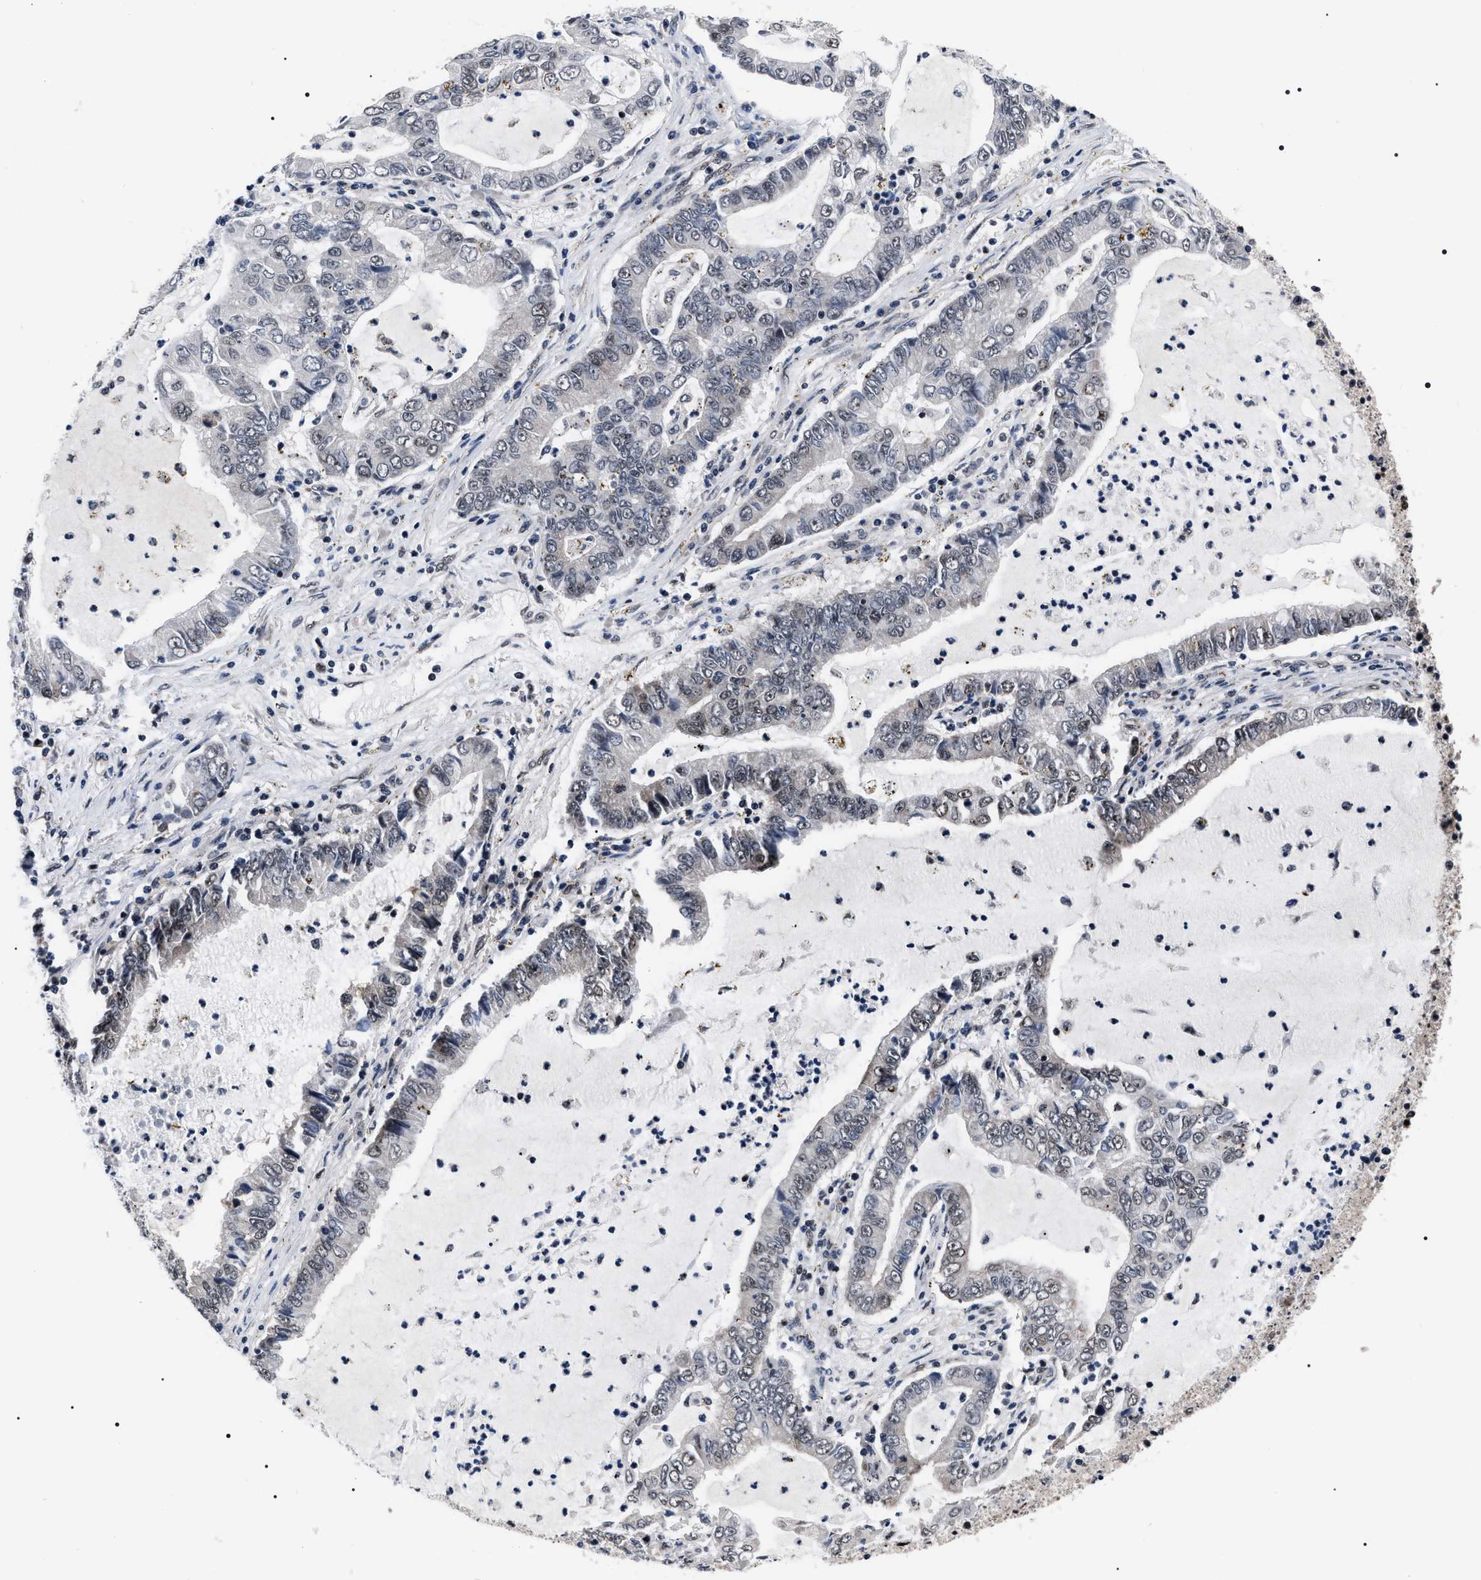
{"staining": {"intensity": "weak", "quantity": "<25%", "location": "cytoplasmic/membranous"}, "tissue": "lung cancer", "cell_type": "Tumor cells", "image_type": "cancer", "snomed": [{"axis": "morphology", "description": "Adenocarcinoma, NOS"}, {"axis": "topography", "description": "Lung"}], "caption": "This image is of lung cancer stained with immunohistochemistry to label a protein in brown with the nuclei are counter-stained blue. There is no positivity in tumor cells.", "gene": "CSNK2A1", "patient": {"sex": "female", "age": 51}}